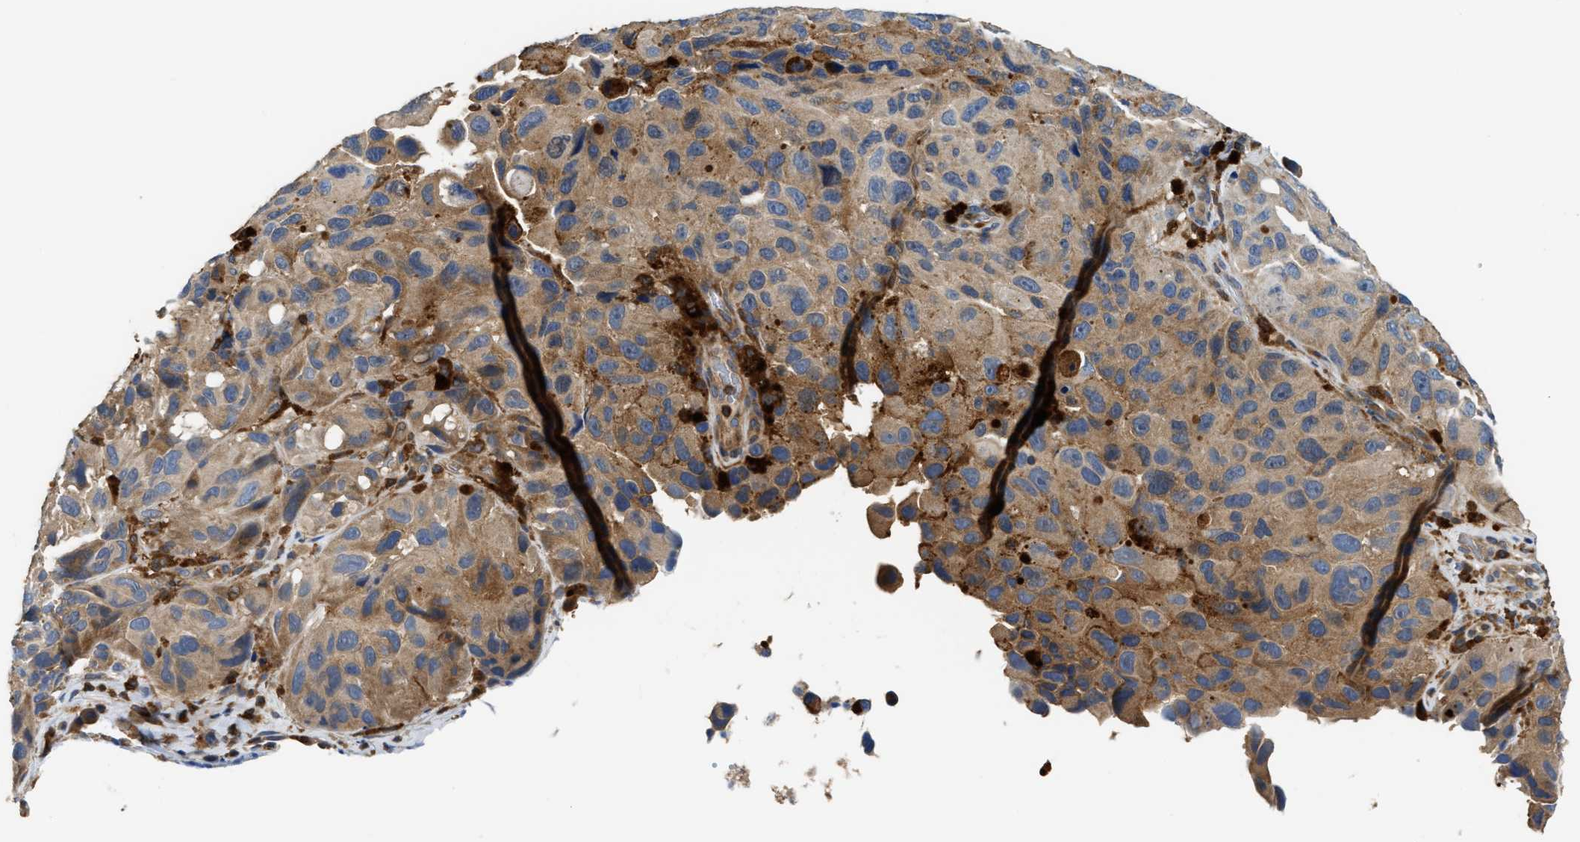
{"staining": {"intensity": "weak", "quantity": "25%-75%", "location": "cytoplasmic/membranous"}, "tissue": "melanoma", "cell_type": "Tumor cells", "image_type": "cancer", "snomed": [{"axis": "morphology", "description": "Malignant melanoma, NOS"}, {"axis": "topography", "description": "Skin"}], "caption": "Immunohistochemistry (IHC) image of human malignant melanoma stained for a protein (brown), which demonstrates low levels of weak cytoplasmic/membranous staining in approximately 25%-75% of tumor cells.", "gene": "OSTF1", "patient": {"sex": "female", "age": 73}}